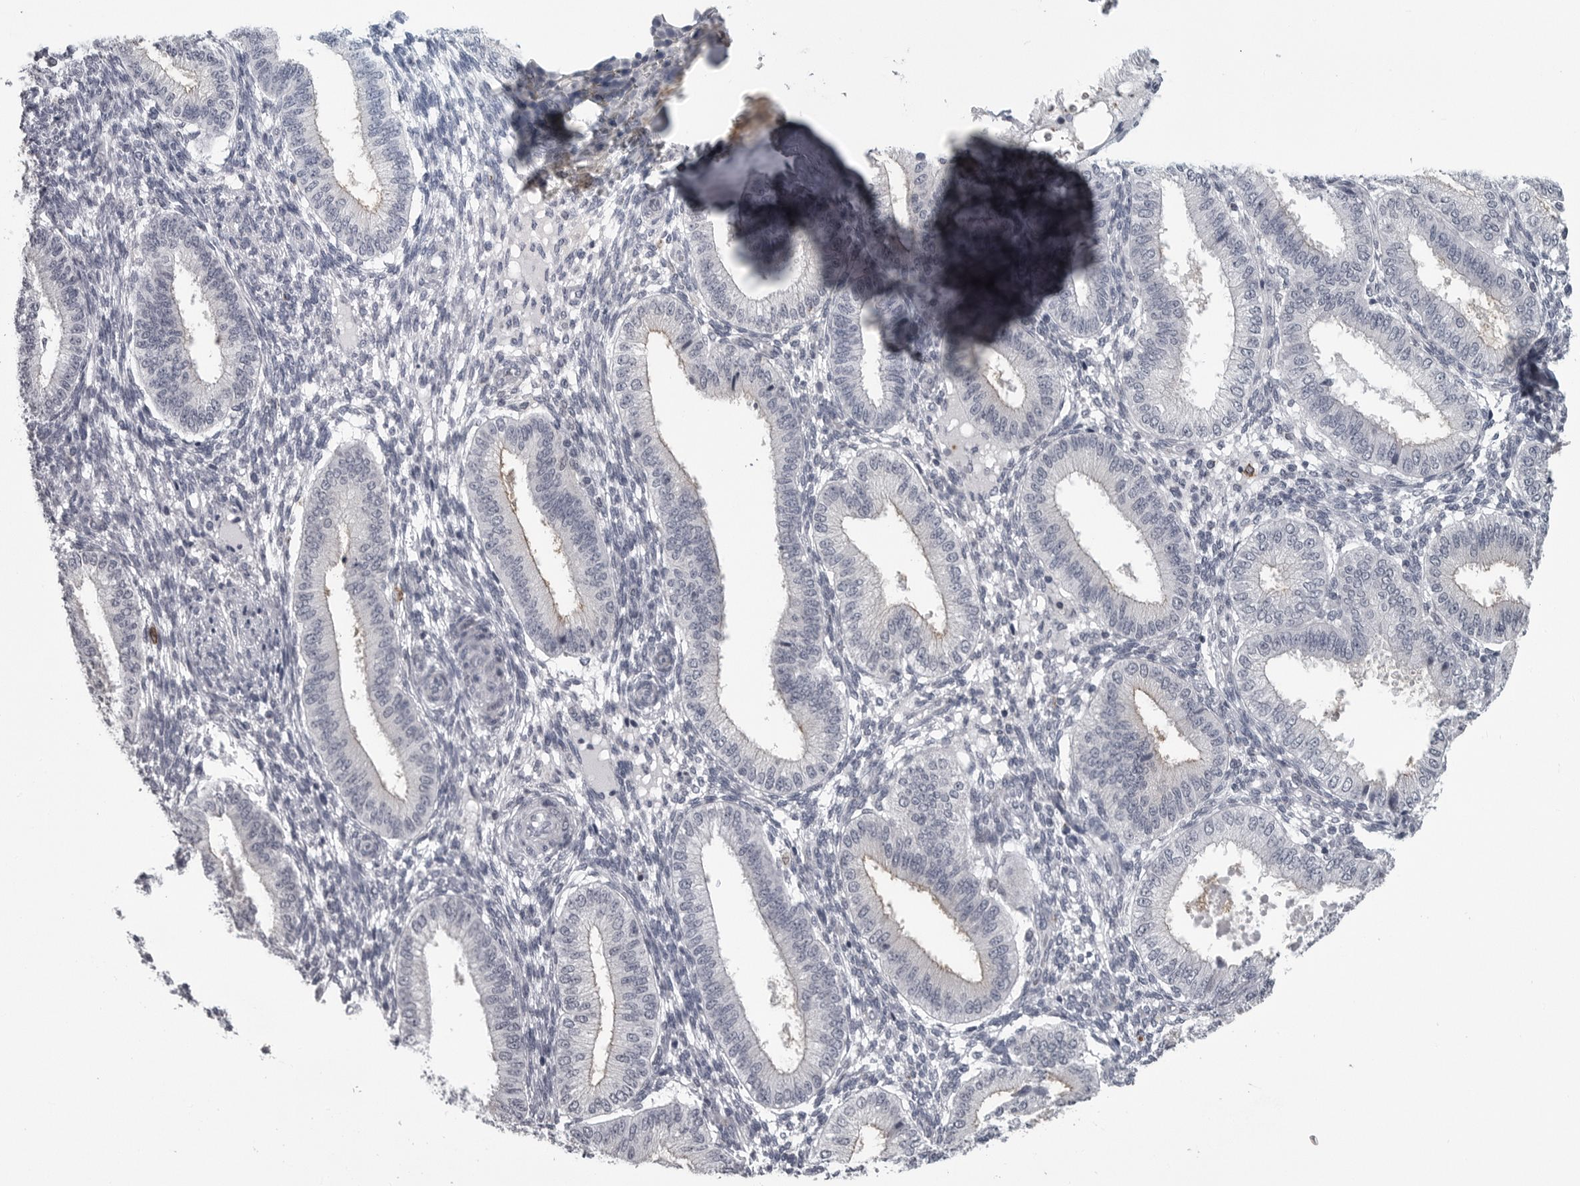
{"staining": {"intensity": "negative", "quantity": "none", "location": "none"}, "tissue": "endometrium", "cell_type": "Cells in endometrial stroma", "image_type": "normal", "snomed": [{"axis": "morphology", "description": "Normal tissue, NOS"}, {"axis": "topography", "description": "Endometrium"}], "caption": "DAB (3,3'-diaminobenzidine) immunohistochemical staining of normal human endometrium reveals no significant staining in cells in endometrial stroma.", "gene": "LYSMD1", "patient": {"sex": "female", "age": 39}}